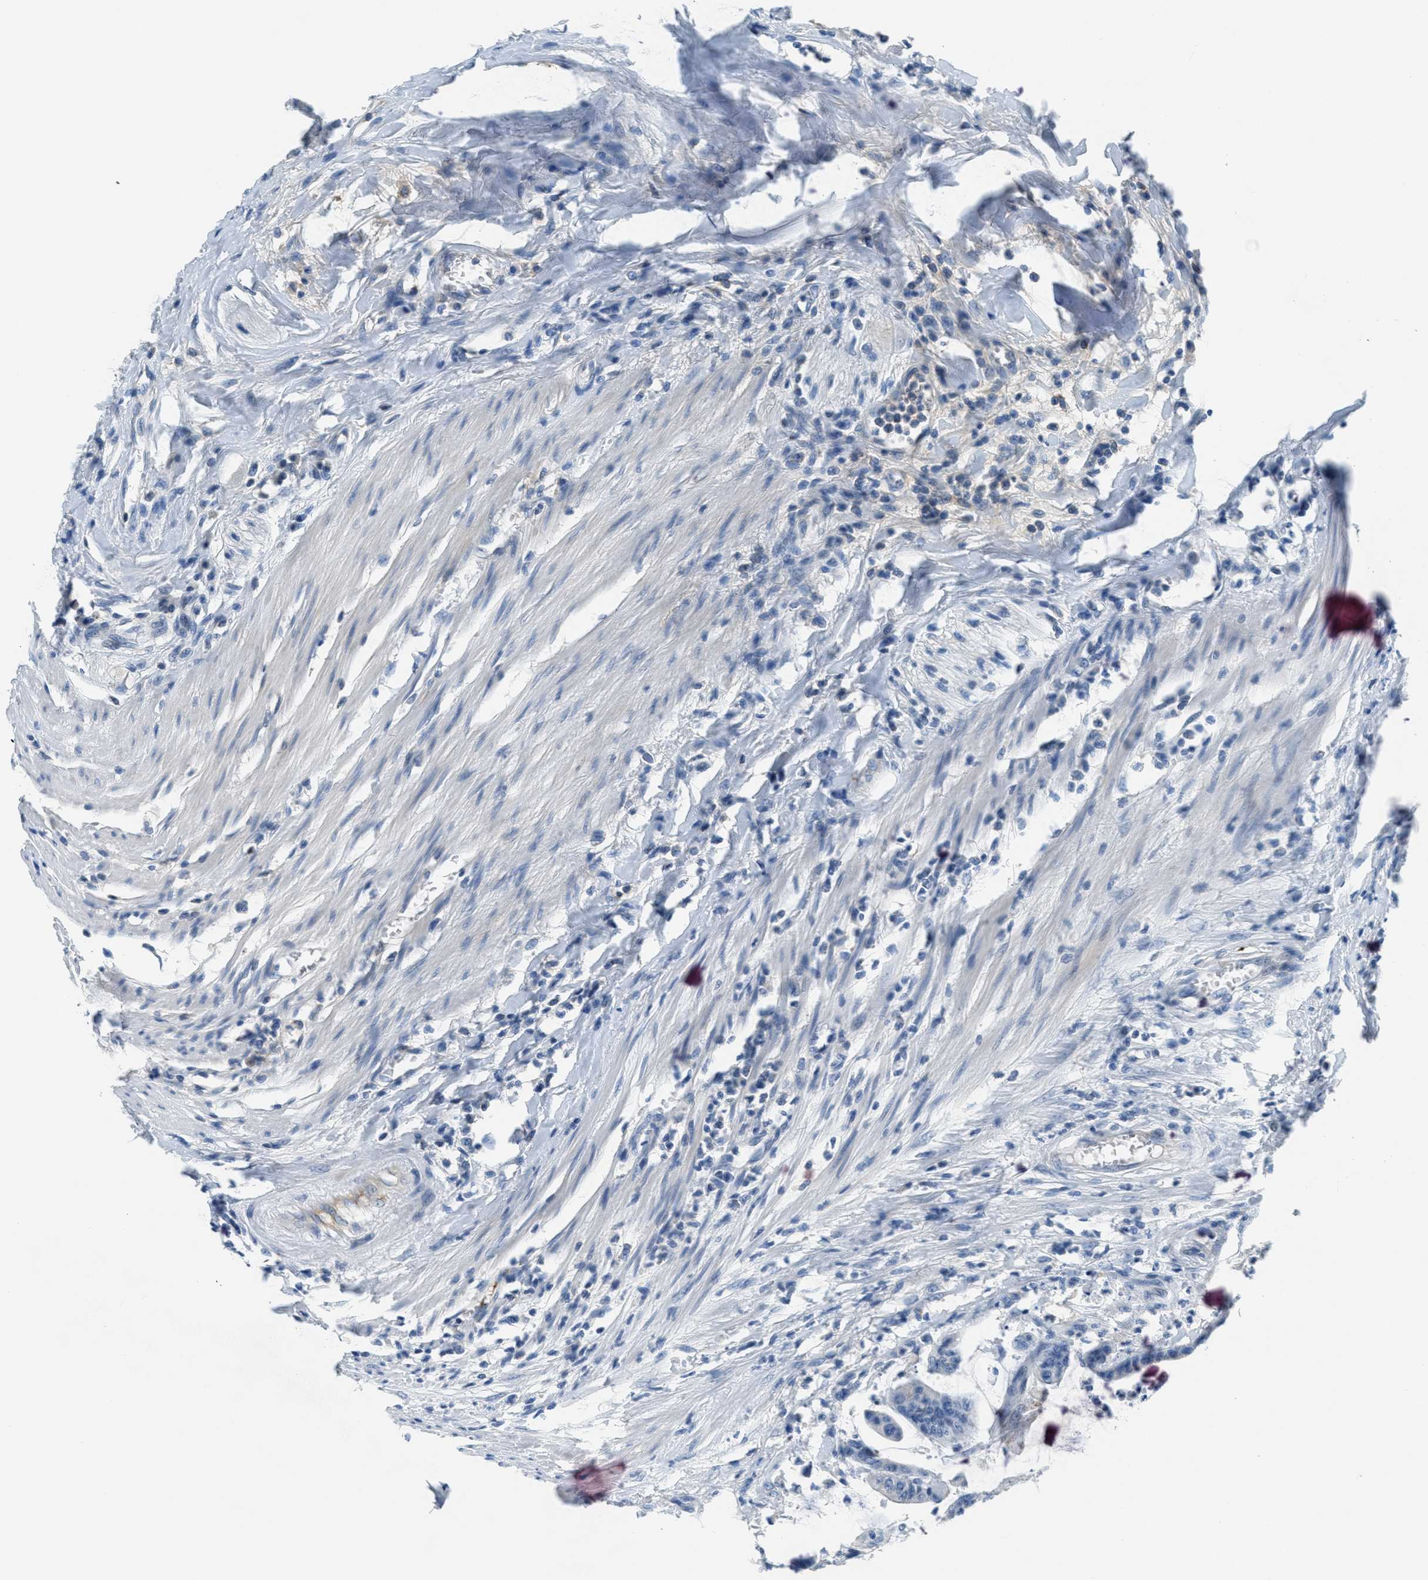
{"staining": {"intensity": "negative", "quantity": "none", "location": "none"}, "tissue": "colorectal cancer", "cell_type": "Tumor cells", "image_type": "cancer", "snomed": [{"axis": "morphology", "description": "Adenocarcinoma, NOS"}, {"axis": "topography", "description": "Rectum"}], "caption": "This is an immunohistochemistry micrograph of human adenocarcinoma (colorectal). There is no staining in tumor cells.", "gene": "A2M", "patient": {"sex": "female", "age": 66}}